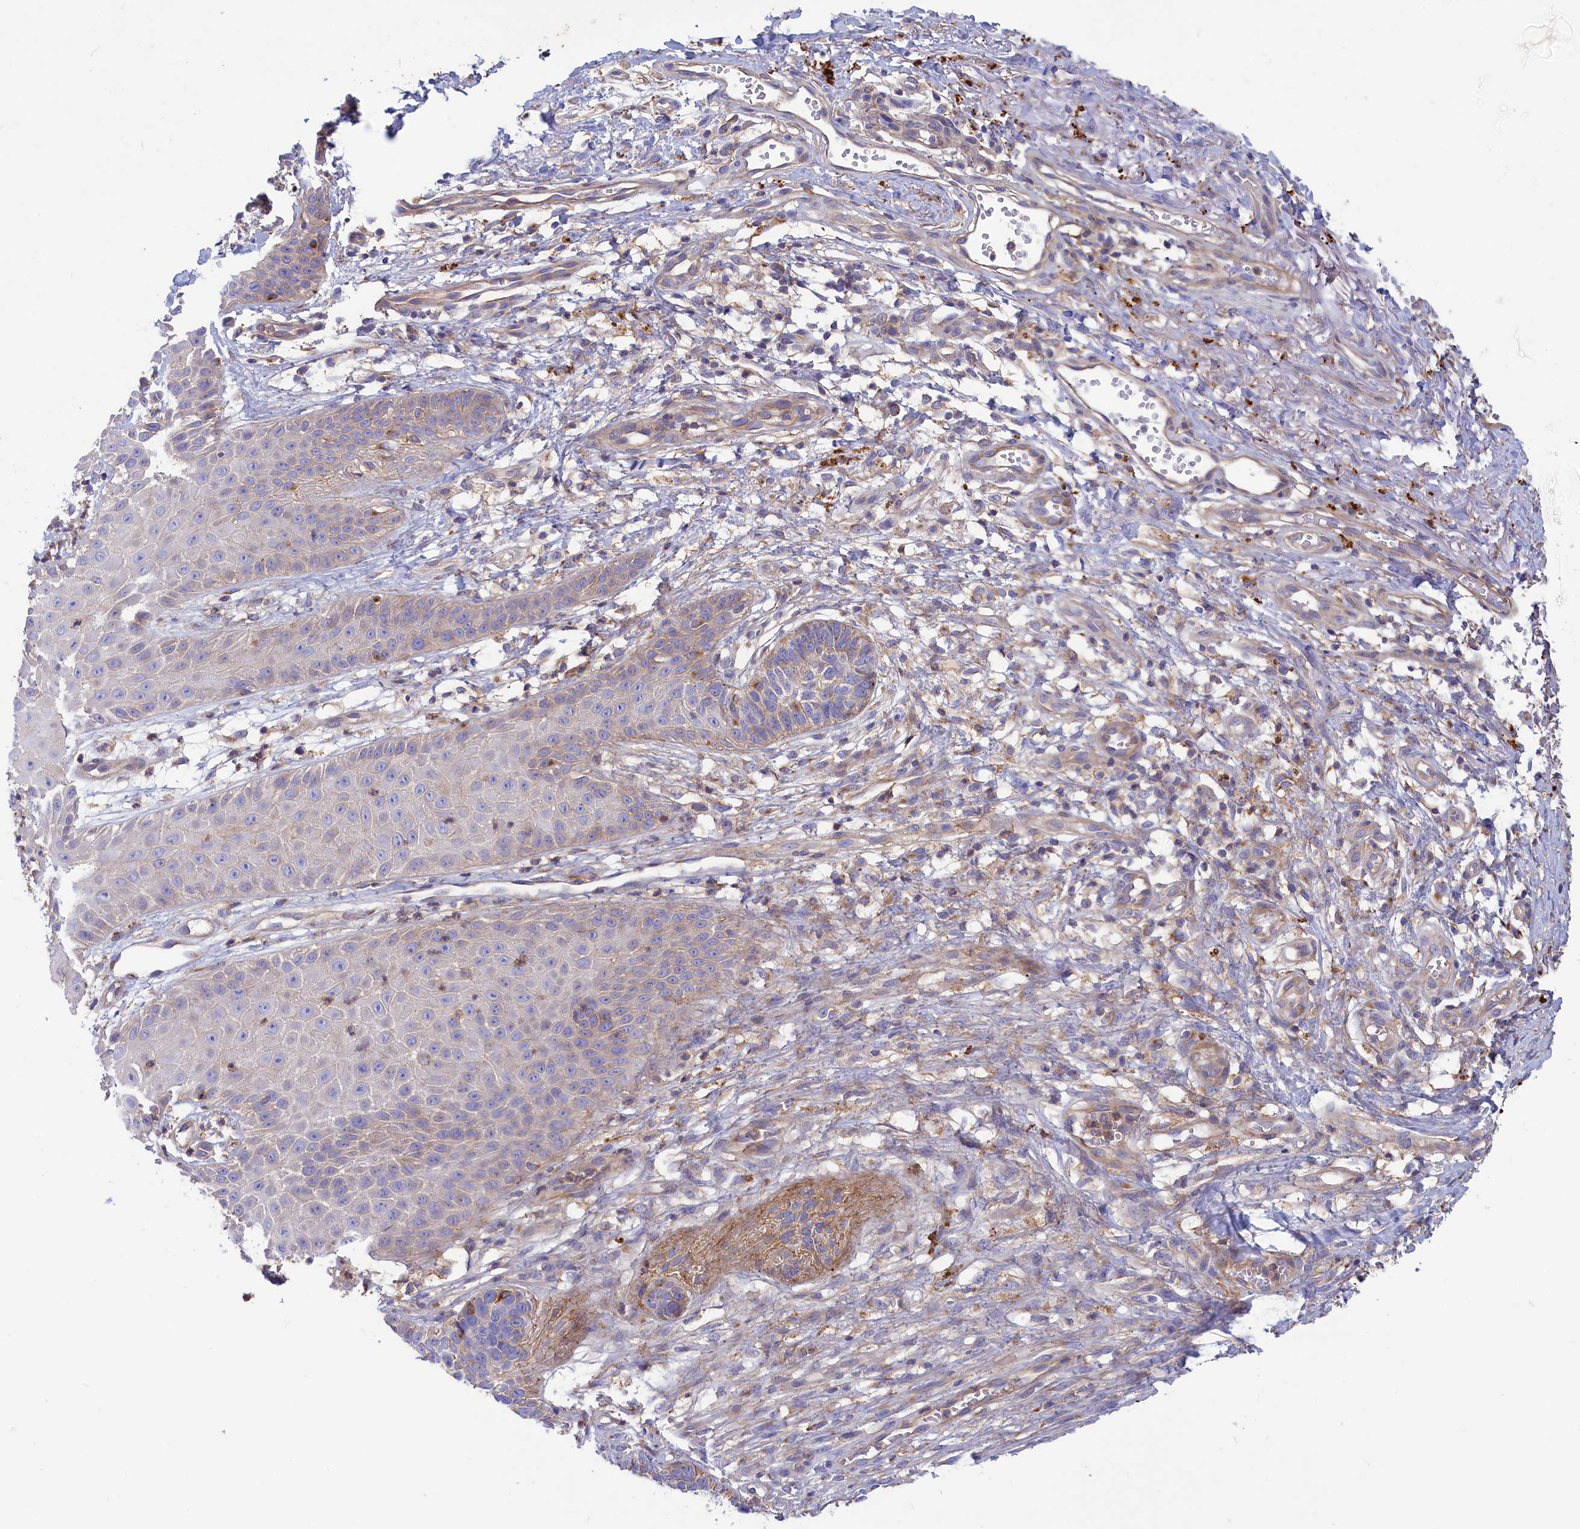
{"staining": {"intensity": "weak", "quantity": "<25%", "location": "cytoplasmic/membranous"}, "tissue": "skin cancer", "cell_type": "Tumor cells", "image_type": "cancer", "snomed": [{"axis": "morphology", "description": "Basal cell carcinoma"}, {"axis": "topography", "description": "Skin"}], "caption": "A micrograph of human skin cancer is negative for staining in tumor cells. (Immunohistochemistry (ihc), brightfield microscopy, high magnification).", "gene": "SCAMP4", "patient": {"sex": "female", "age": 84}}